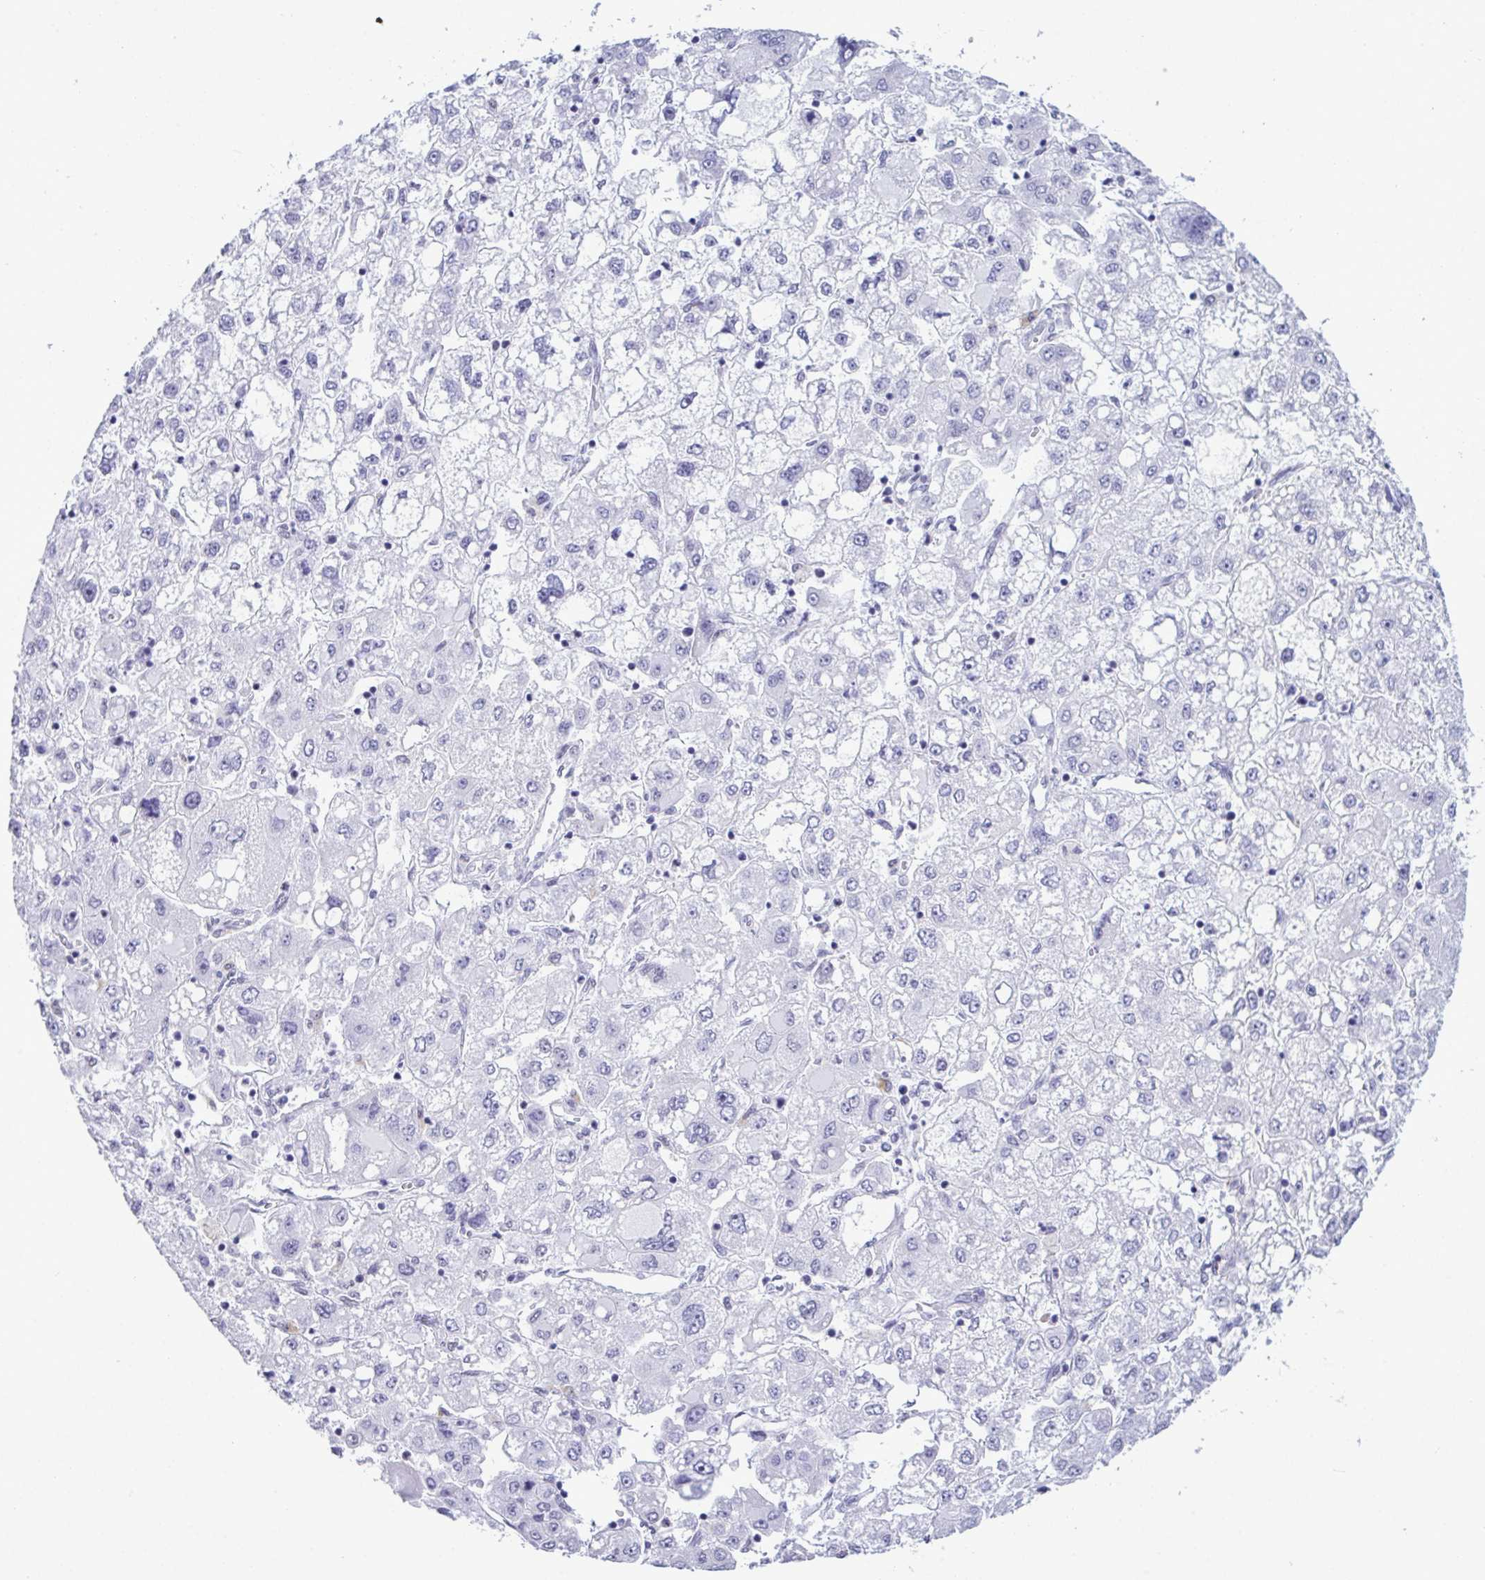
{"staining": {"intensity": "negative", "quantity": "none", "location": "none"}, "tissue": "liver cancer", "cell_type": "Tumor cells", "image_type": "cancer", "snomed": [{"axis": "morphology", "description": "Carcinoma, Hepatocellular, NOS"}, {"axis": "topography", "description": "Liver"}], "caption": "Tumor cells are negative for protein expression in human liver hepatocellular carcinoma.", "gene": "ELN", "patient": {"sex": "male", "age": 40}}